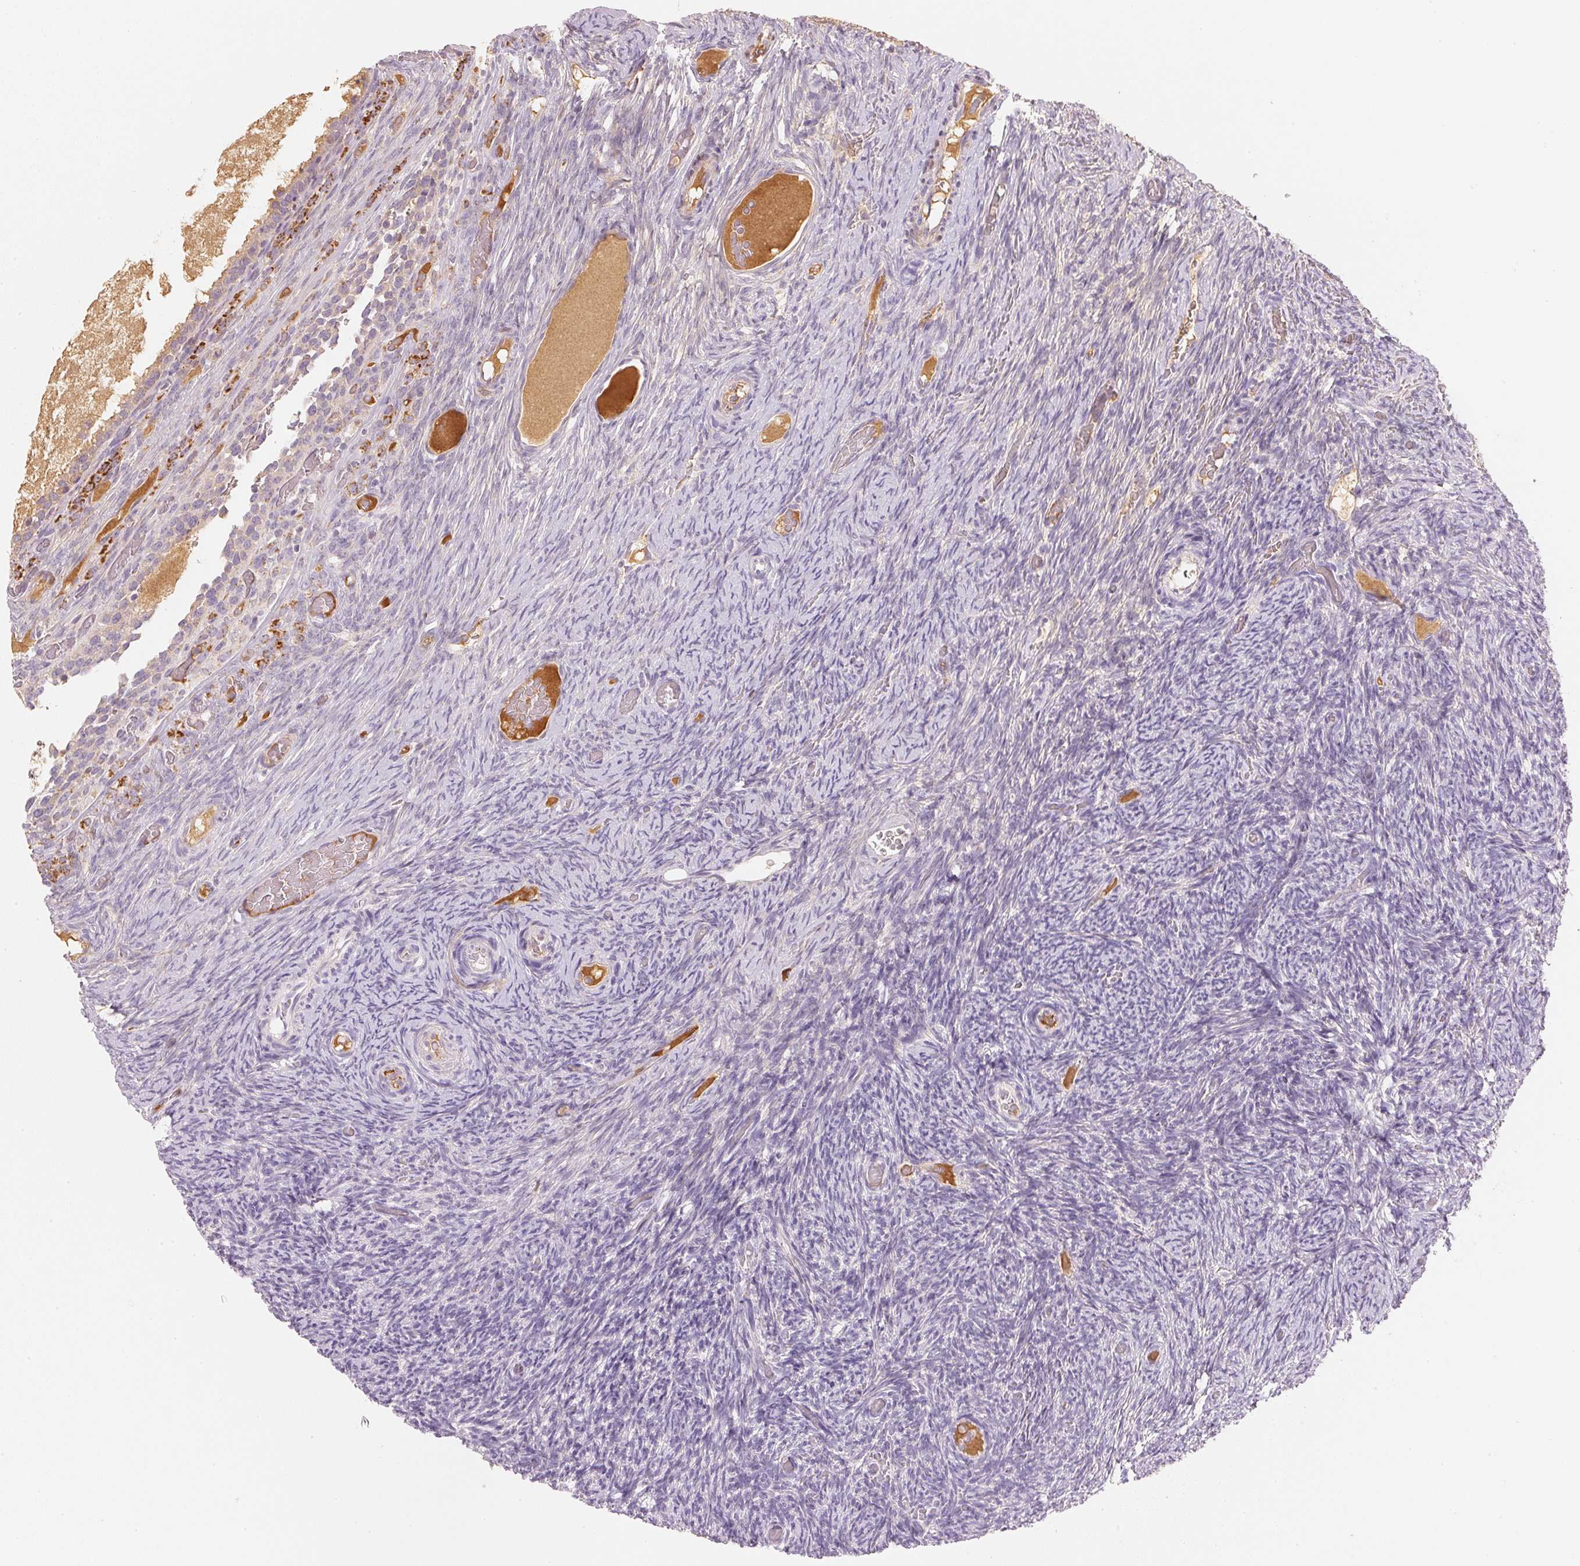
{"staining": {"intensity": "weak", "quantity": "<25%", "location": "cytoplasmic/membranous"}, "tissue": "ovary", "cell_type": "Follicle cells", "image_type": "normal", "snomed": [{"axis": "morphology", "description": "Normal tissue, NOS"}, {"axis": "topography", "description": "Ovary"}], "caption": "Immunohistochemistry of unremarkable ovary displays no staining in follicle cells.", "gene": "RMDN2", "patient": {"sex": "female", "age": 34}}